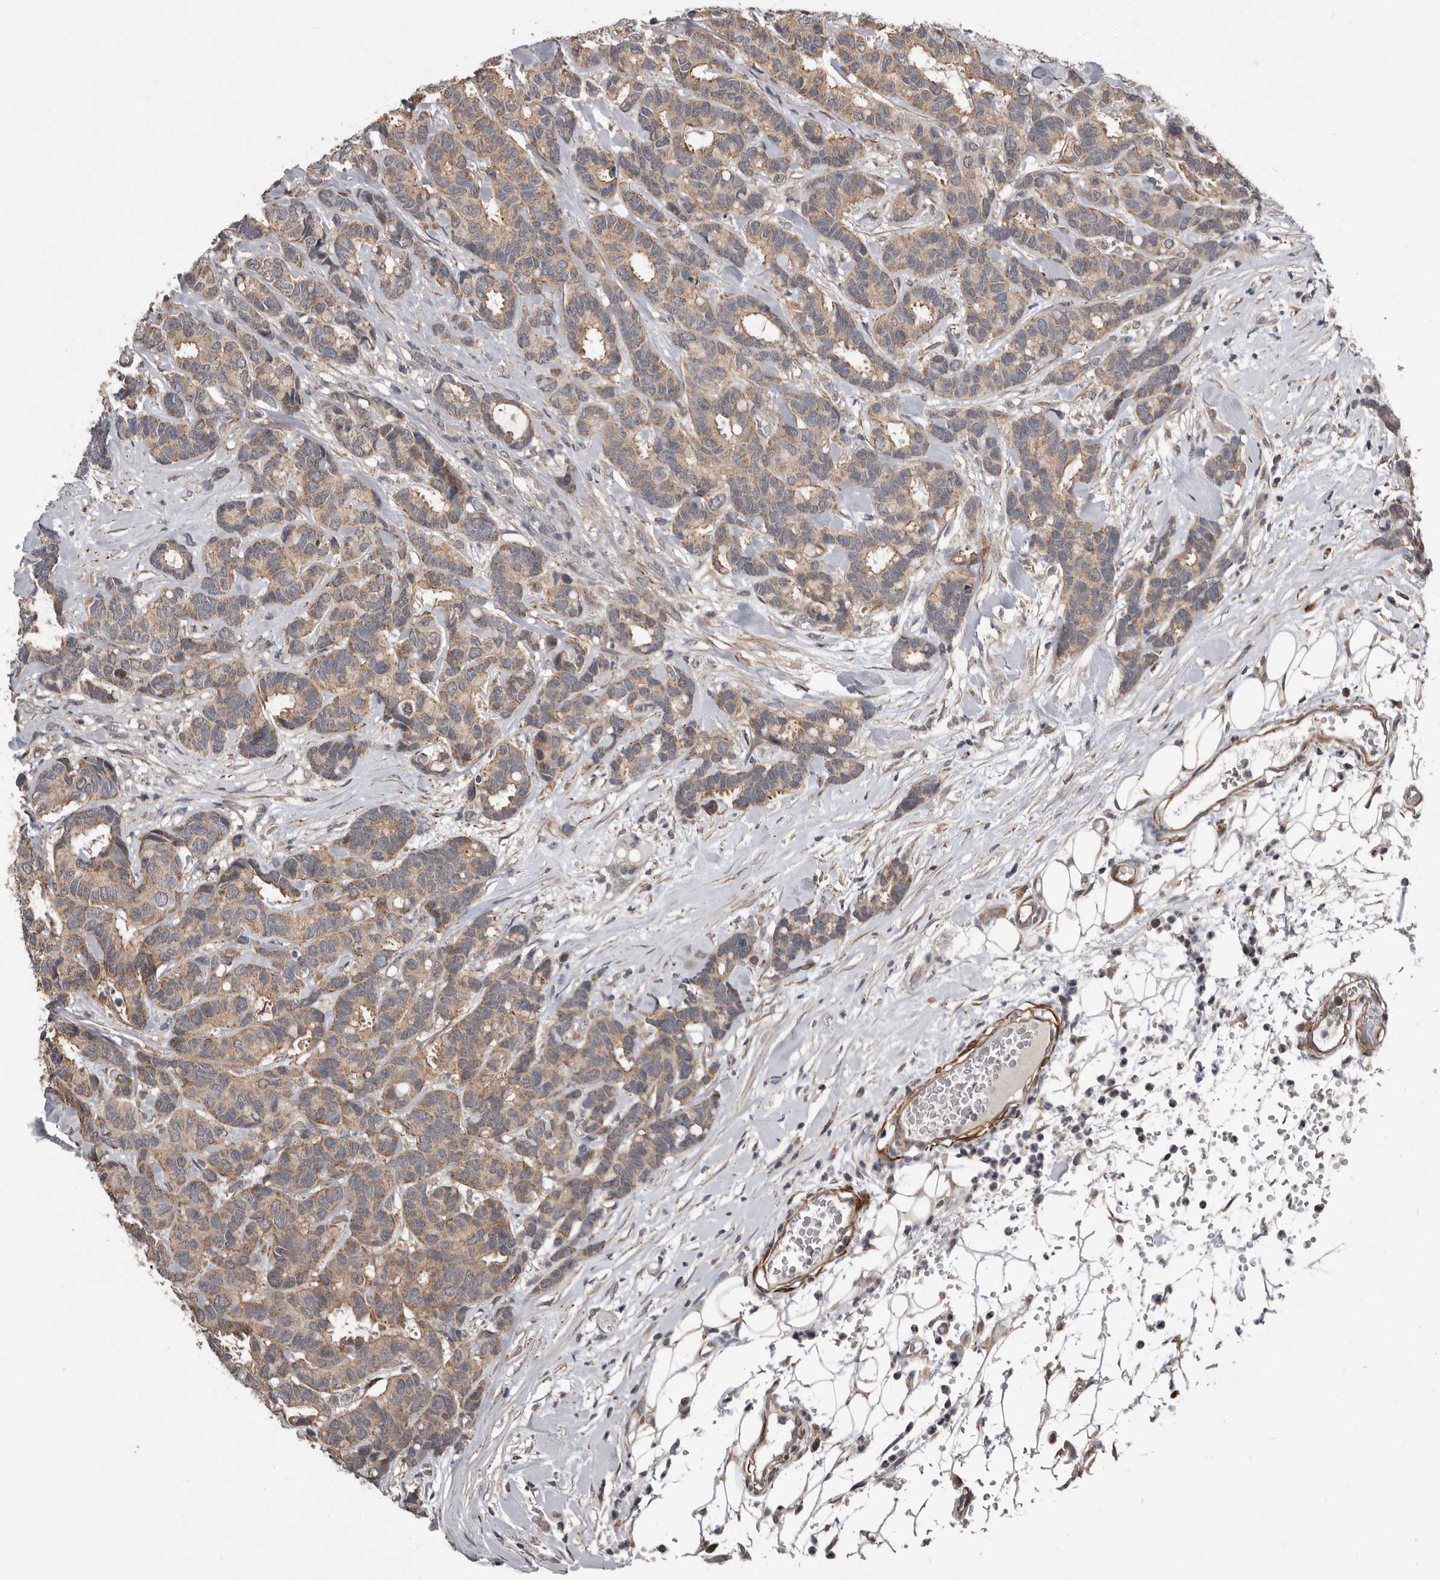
{"staining": {"intensity": "weak", "quantity": ">75%", "location": "cytoplasmic/membranous"}, "tissue": "breast cancer", "cell_type": "Tumor cells", "image_type": "cancer", "snomed": [{"axis": "morphology", "description": "Duct carcinoma"}, {"axis": "topography", "description": "Breast"}], "caption": "Weak cytoplasmic/membranous expression for a protein is appreciated in about >75% of tumor cells of breast cancer using IHC.", "gene": "FGFR4", "patient": {"sex": "female", "age": 87}}